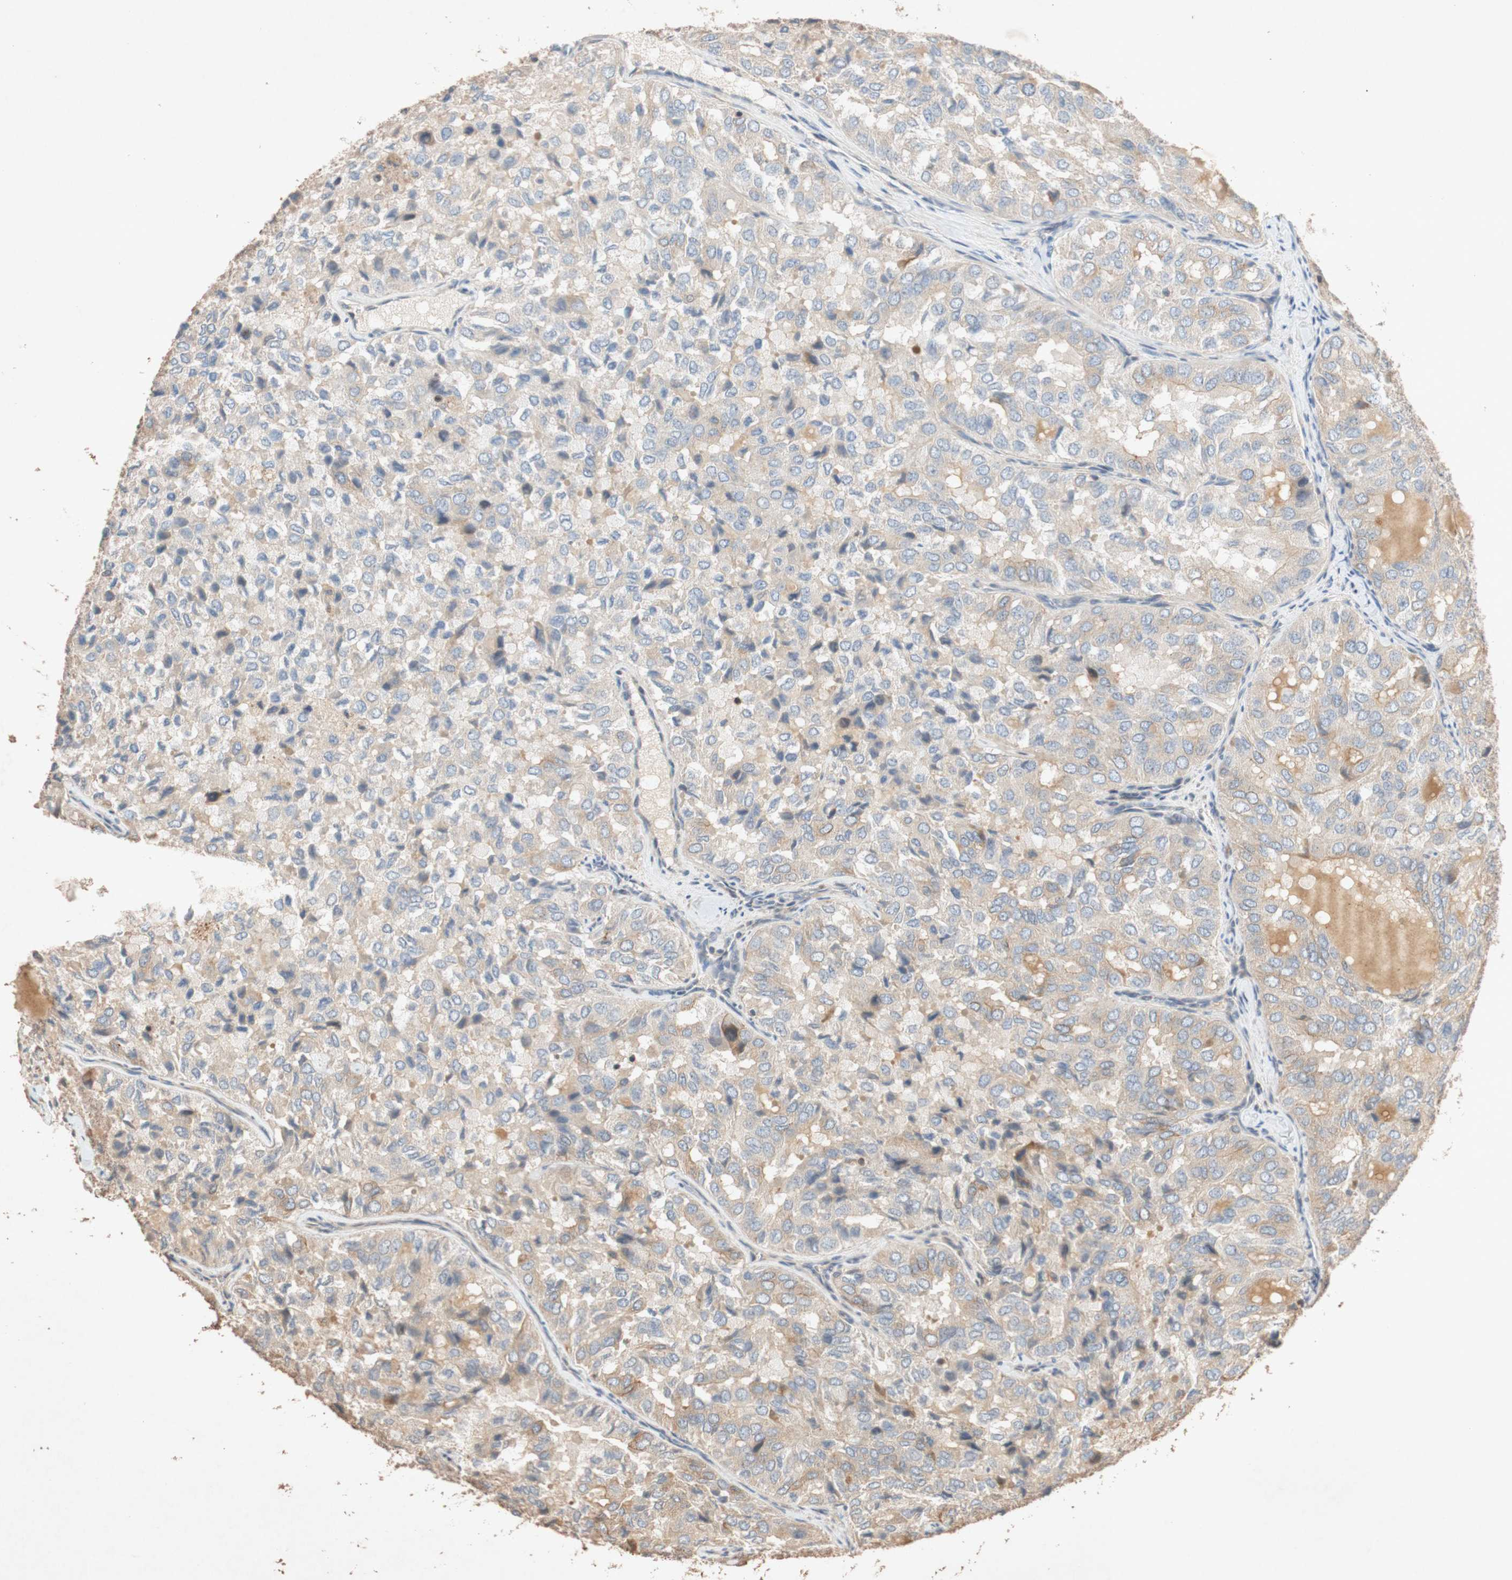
{"staining": {"intensity": "weak", "quantity": ">75%", "location": "cytoplasmic/membranous"}, "tissue": "thyroid cancer", "cell_type": "Tumor cells", "image_type": "cancer", "snomed": [{"axis": "morphology", "description": "Follicular adenoma carcinoma, NOS"}, {"axis": "topography", "description": "Thyroid gland"}], "caption": "Immunohistochemistry (DAB (3,3'-diaminobenzidine)) staining of thyroid cancer demonstrates weak cytoplasmic/membranous protein positivity in approximately >75% of tumor cells.", "gene": "TUBB", "patient": {"sex": "male", "age": 75}}